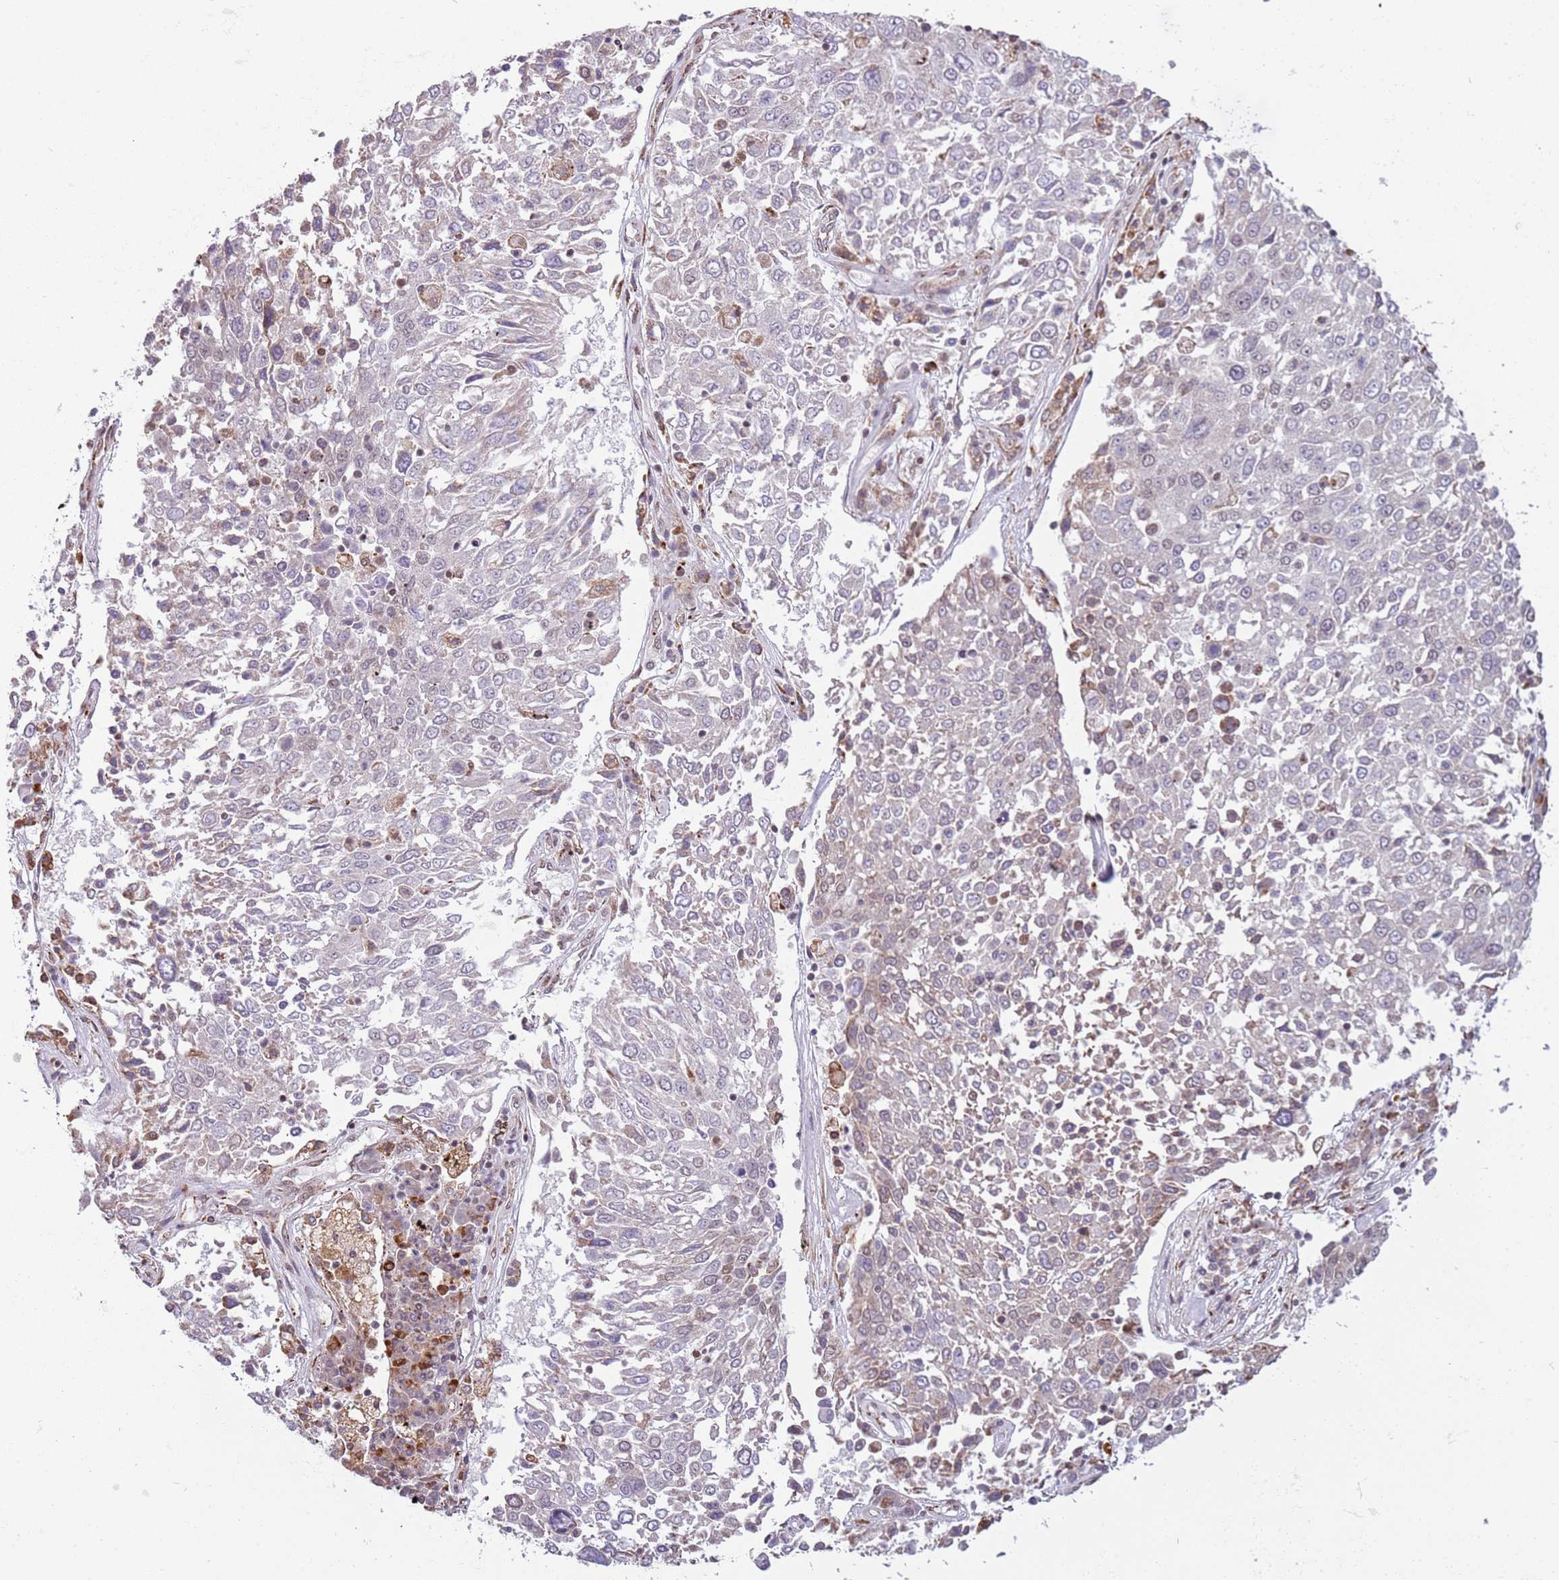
{"staining": {"intensity": "weak", "quantity": "<25%", "location": "nuclear"}, "tissue": "lung cancer", "cell_type": "Tumor cells", "image_type": "cancer", "snomed": [{"axis": "morphology", "description": "Squamous cell carcinoma, NOS"}, {"axis": "topography", "description": "Lung"}], "caption": "This is an IHC photomicrograph of lung squamous cell carcinoma. There is no expression in tumor cells.", "gene": "BARD1", "patient": {"sex": "male", "age": 65}}